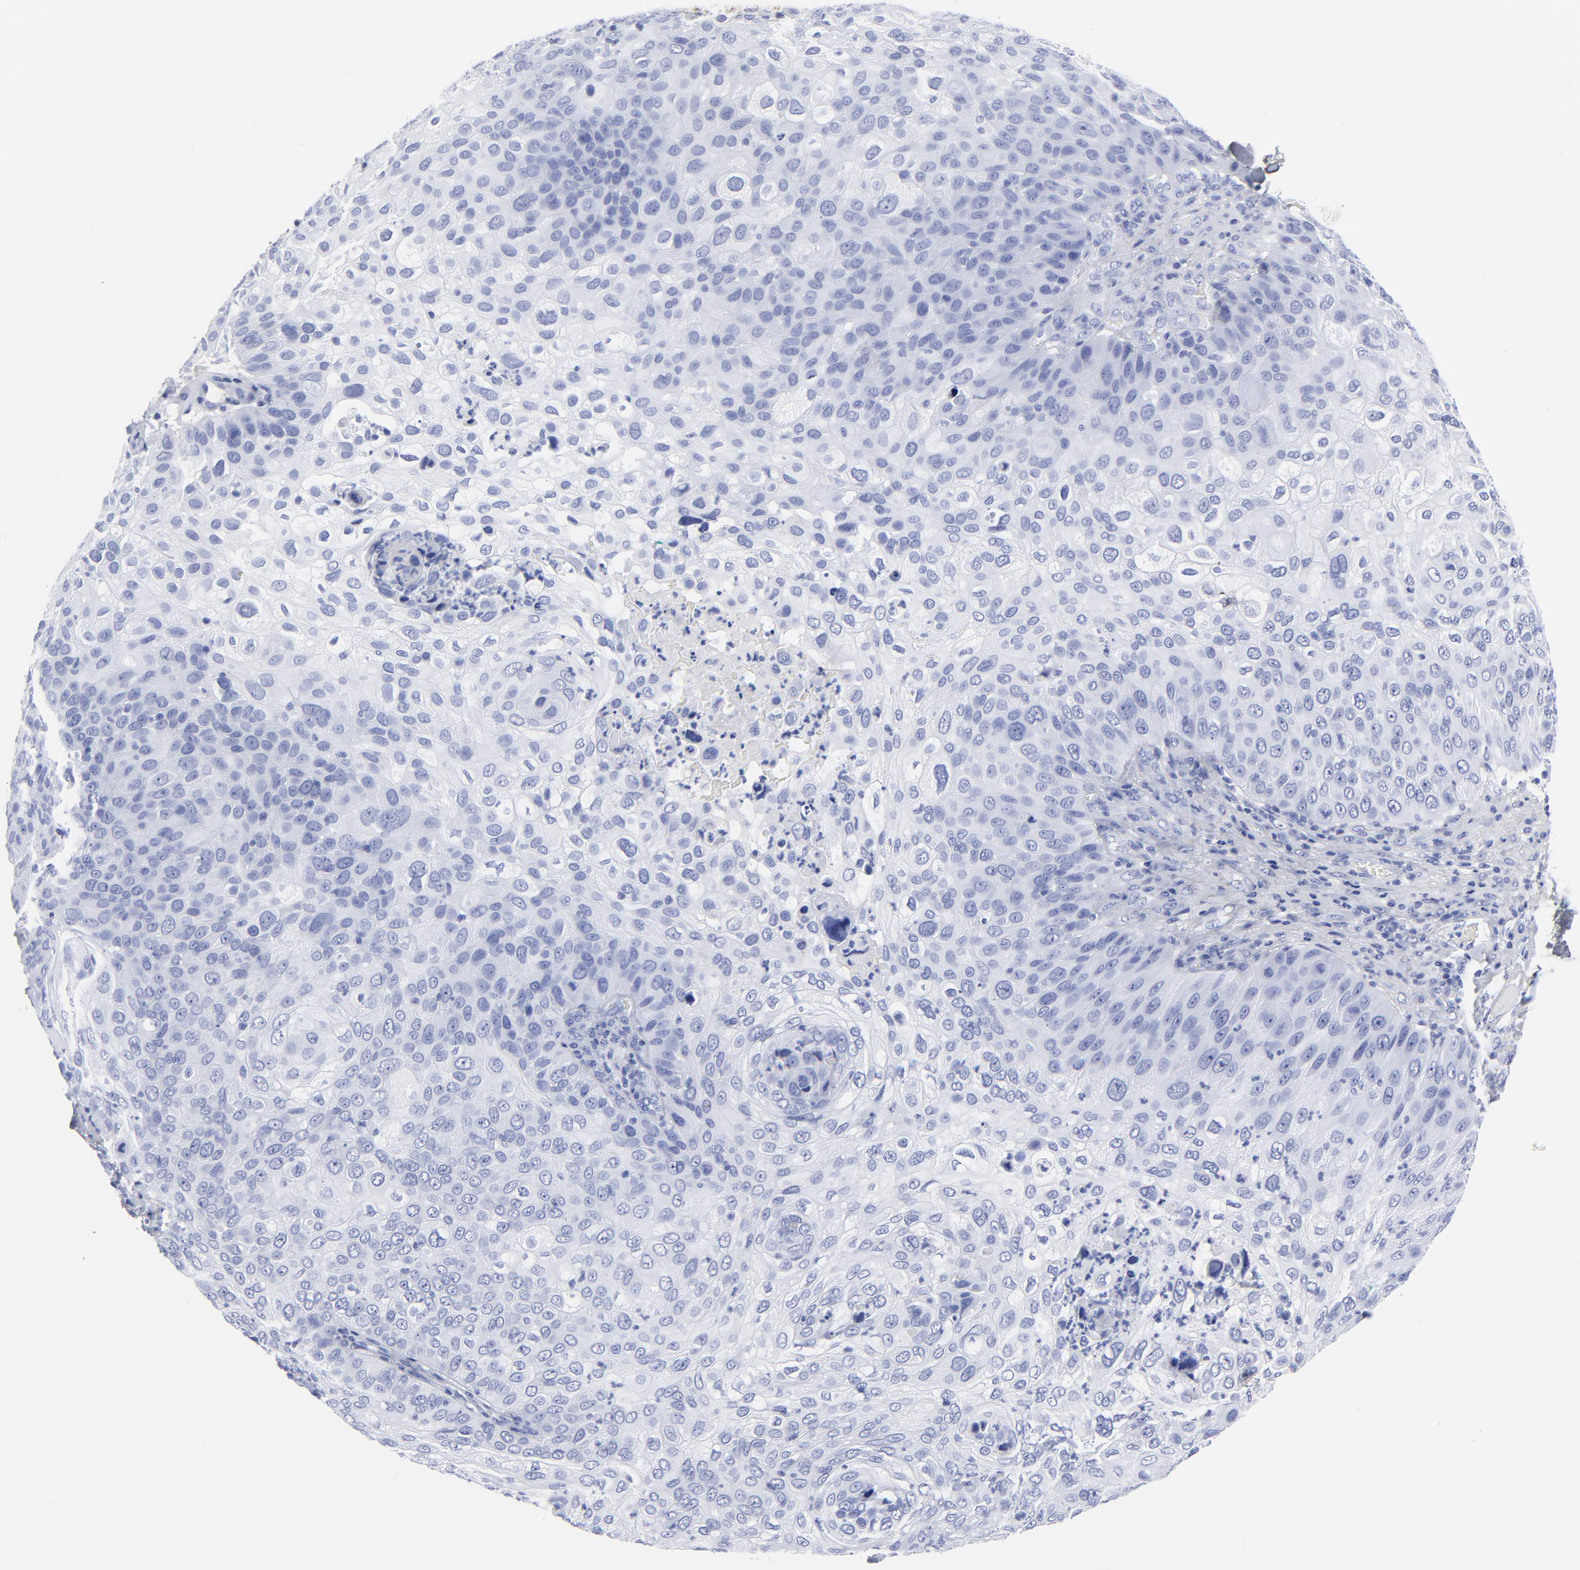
{"staining": {"intensity": "negative", "quantity": "none", "location": "none"}, "tissue": "skin cancer", "cell_type": "Tumor cells", "image_type": "cancer", "snomed": [{"axis": "morphology", "description": "Squamous cell carcinoma, NOS"}, {"axis": "topography", "description": "Skin"}], "caption": "Immunohistochemical staining of human squamous cell carcinoma (skin) shows no significant positivity in tumor cells. (Stains: DAB (3,3'-diaminobenzidine) immunohistochemistry with hematoxylin counter stain, Microscopy: brightfield microscopy at high magnification).", "gene": "DCN", "patient": {"sex": "male", "age": 87}}